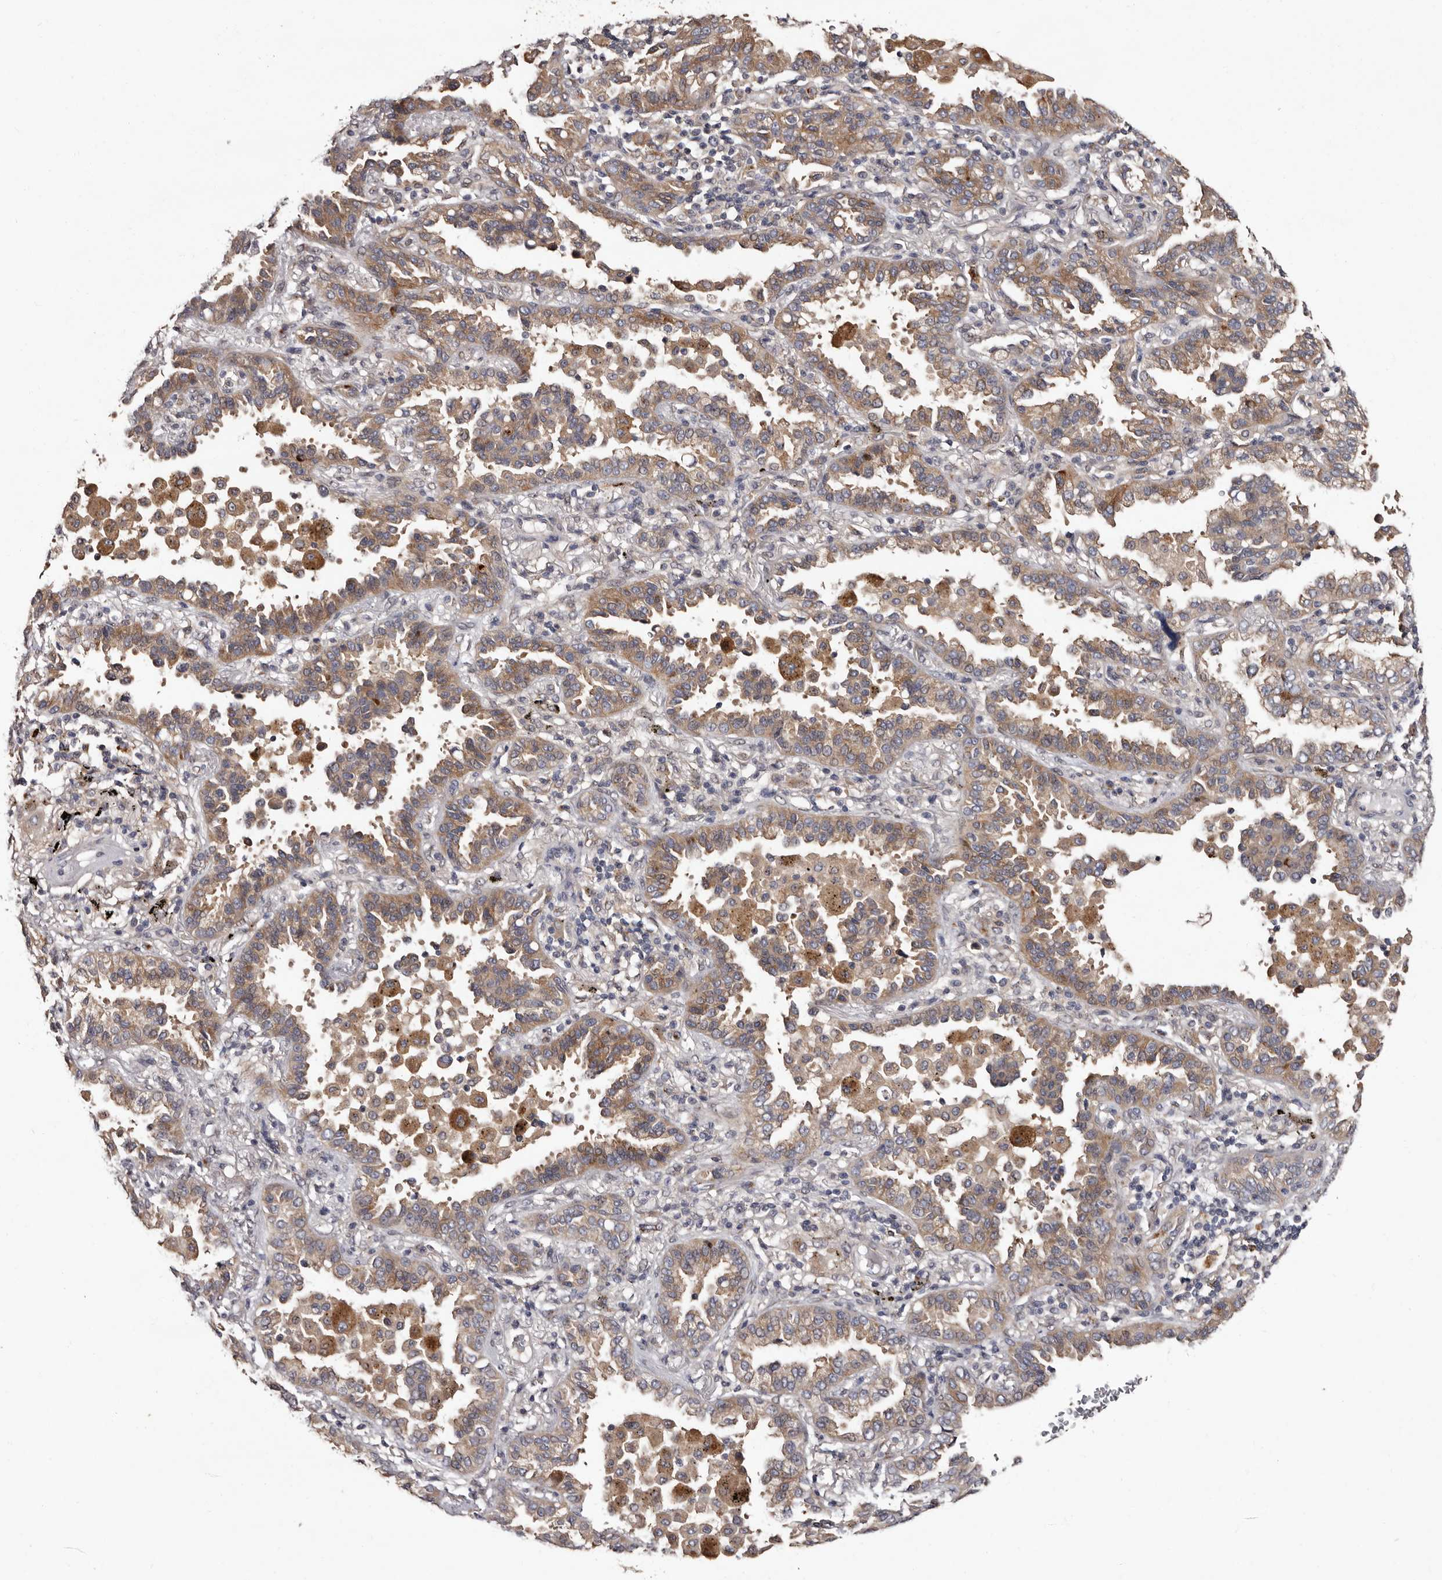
{"staining": {"intensity": "moderate", "quantity": ">75%", "location": "cytoplasmic/membranous"}, "tissue": "lung cancer", "cell_type": "Tumor cells", "image_type": "cancer", "snomed": [{"axis": "morphology", "description": "Normal tissue, NOS"}, {"axis": "morphology", "description": "Adenocarcinoma, NOS"}, {"axis": "topography", "description": "Lung"}], "caption": "High-power microscopy captured an IHC image of adenocarcinoma (lung), revealing moderate cytoplasmic/membranous positivity in about >75% of tumor cells. Ihc stains the protein of interest in brown and the nuclei are stained blue.", "gene": "FAM91A1", "patient": {"sex": "male", "age": 59}}